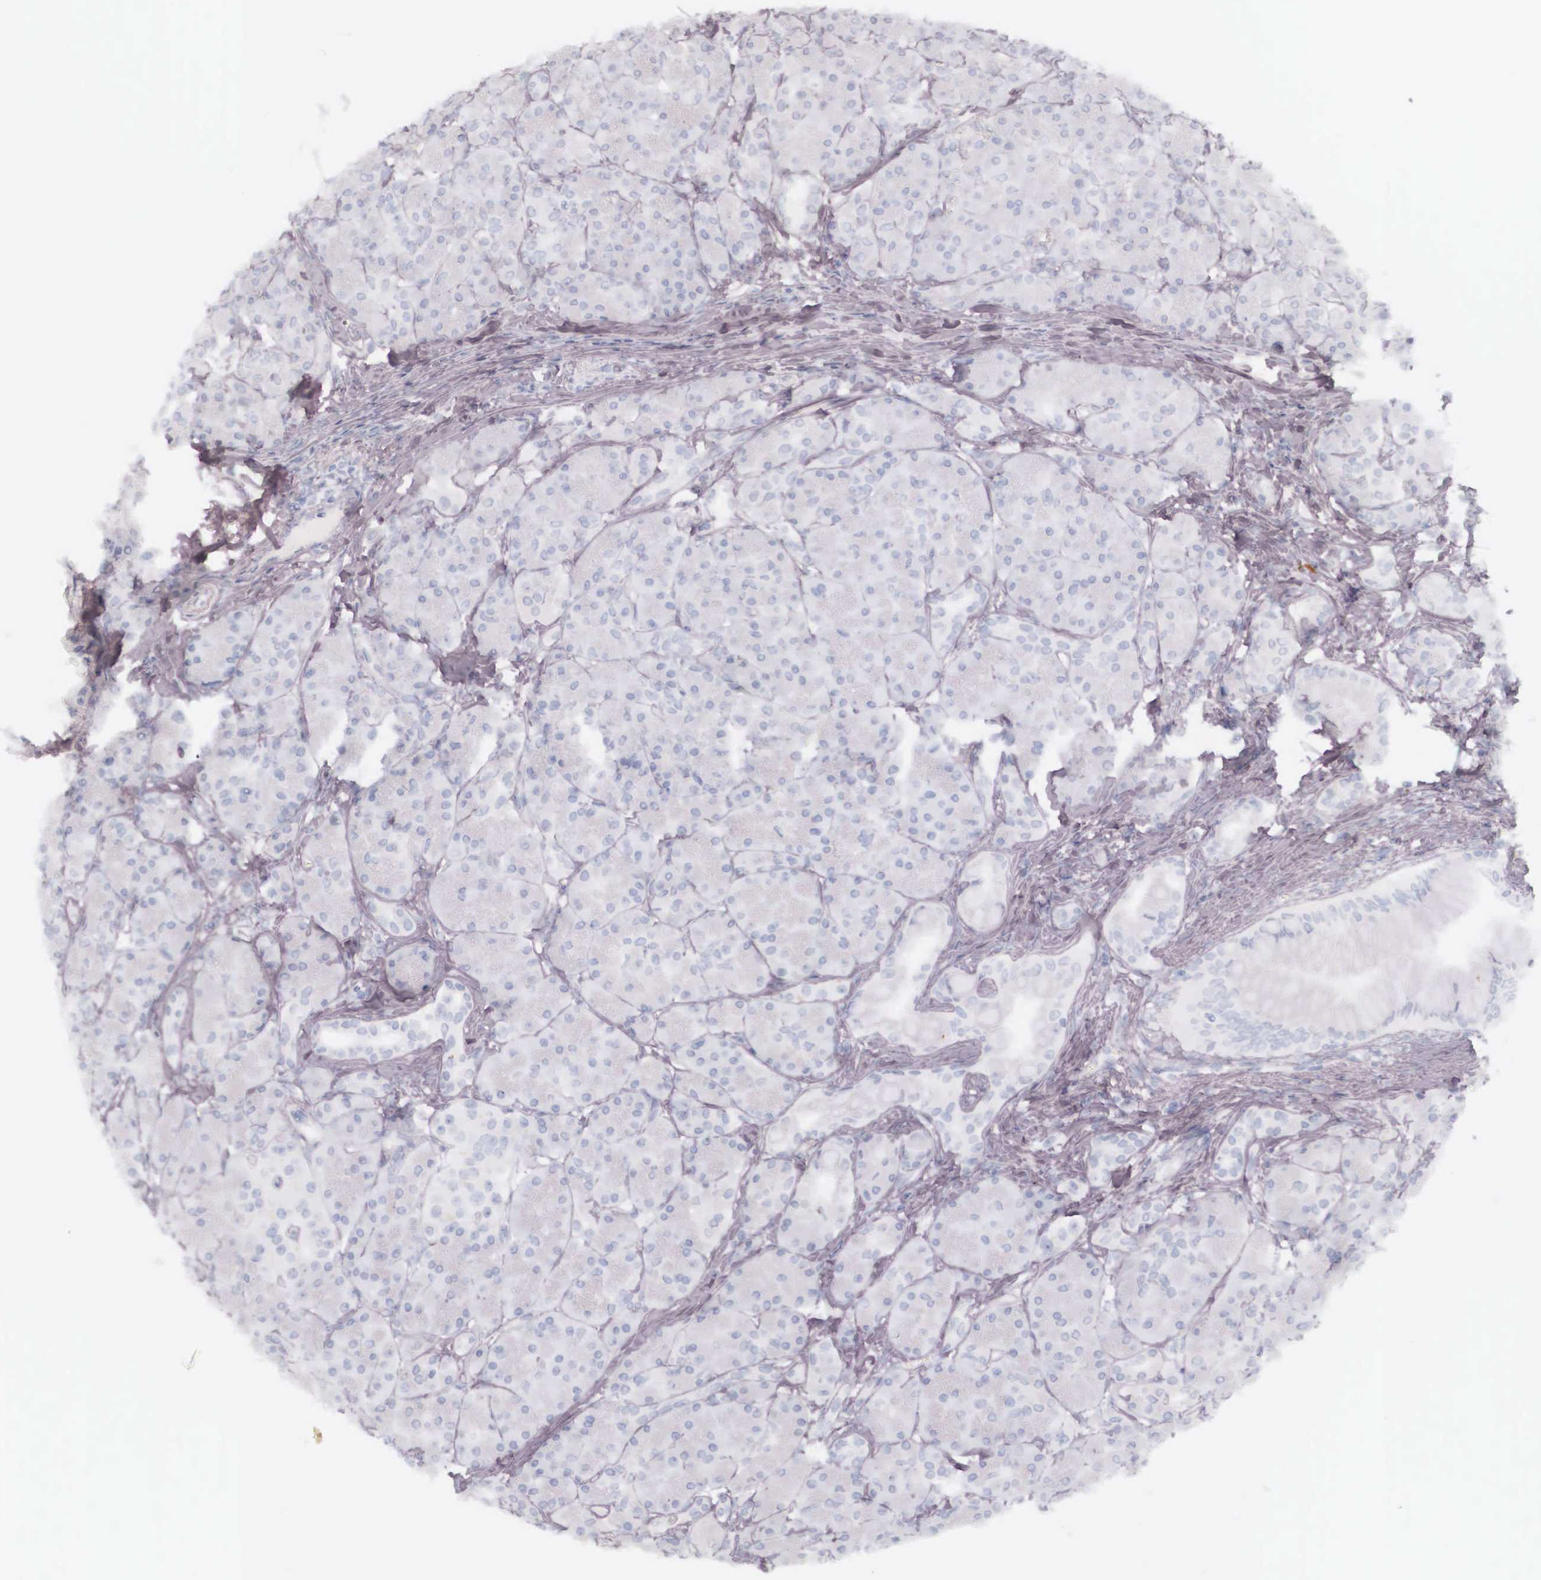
{"staining": {"intensity": "negative", "quantity": "none", "location": "none"}, "tissue": "pancreas", "cell_type": "Exocrine glandular cells", "image_type": "normal", "snomed": [{"axis": "morphology", "description": "Normal tissue, NOS"}, {"axis": "topography", "description": "Pancreas"}], "caption": "This image is of benign pancreas stained with immunohistochemistry to label a protein in brown with the nuclei are counter-stained blue. There is no staining in exocrine glandular cells.", "gene": "KRT14", "patient": {"sex": "male", "age": 73}}